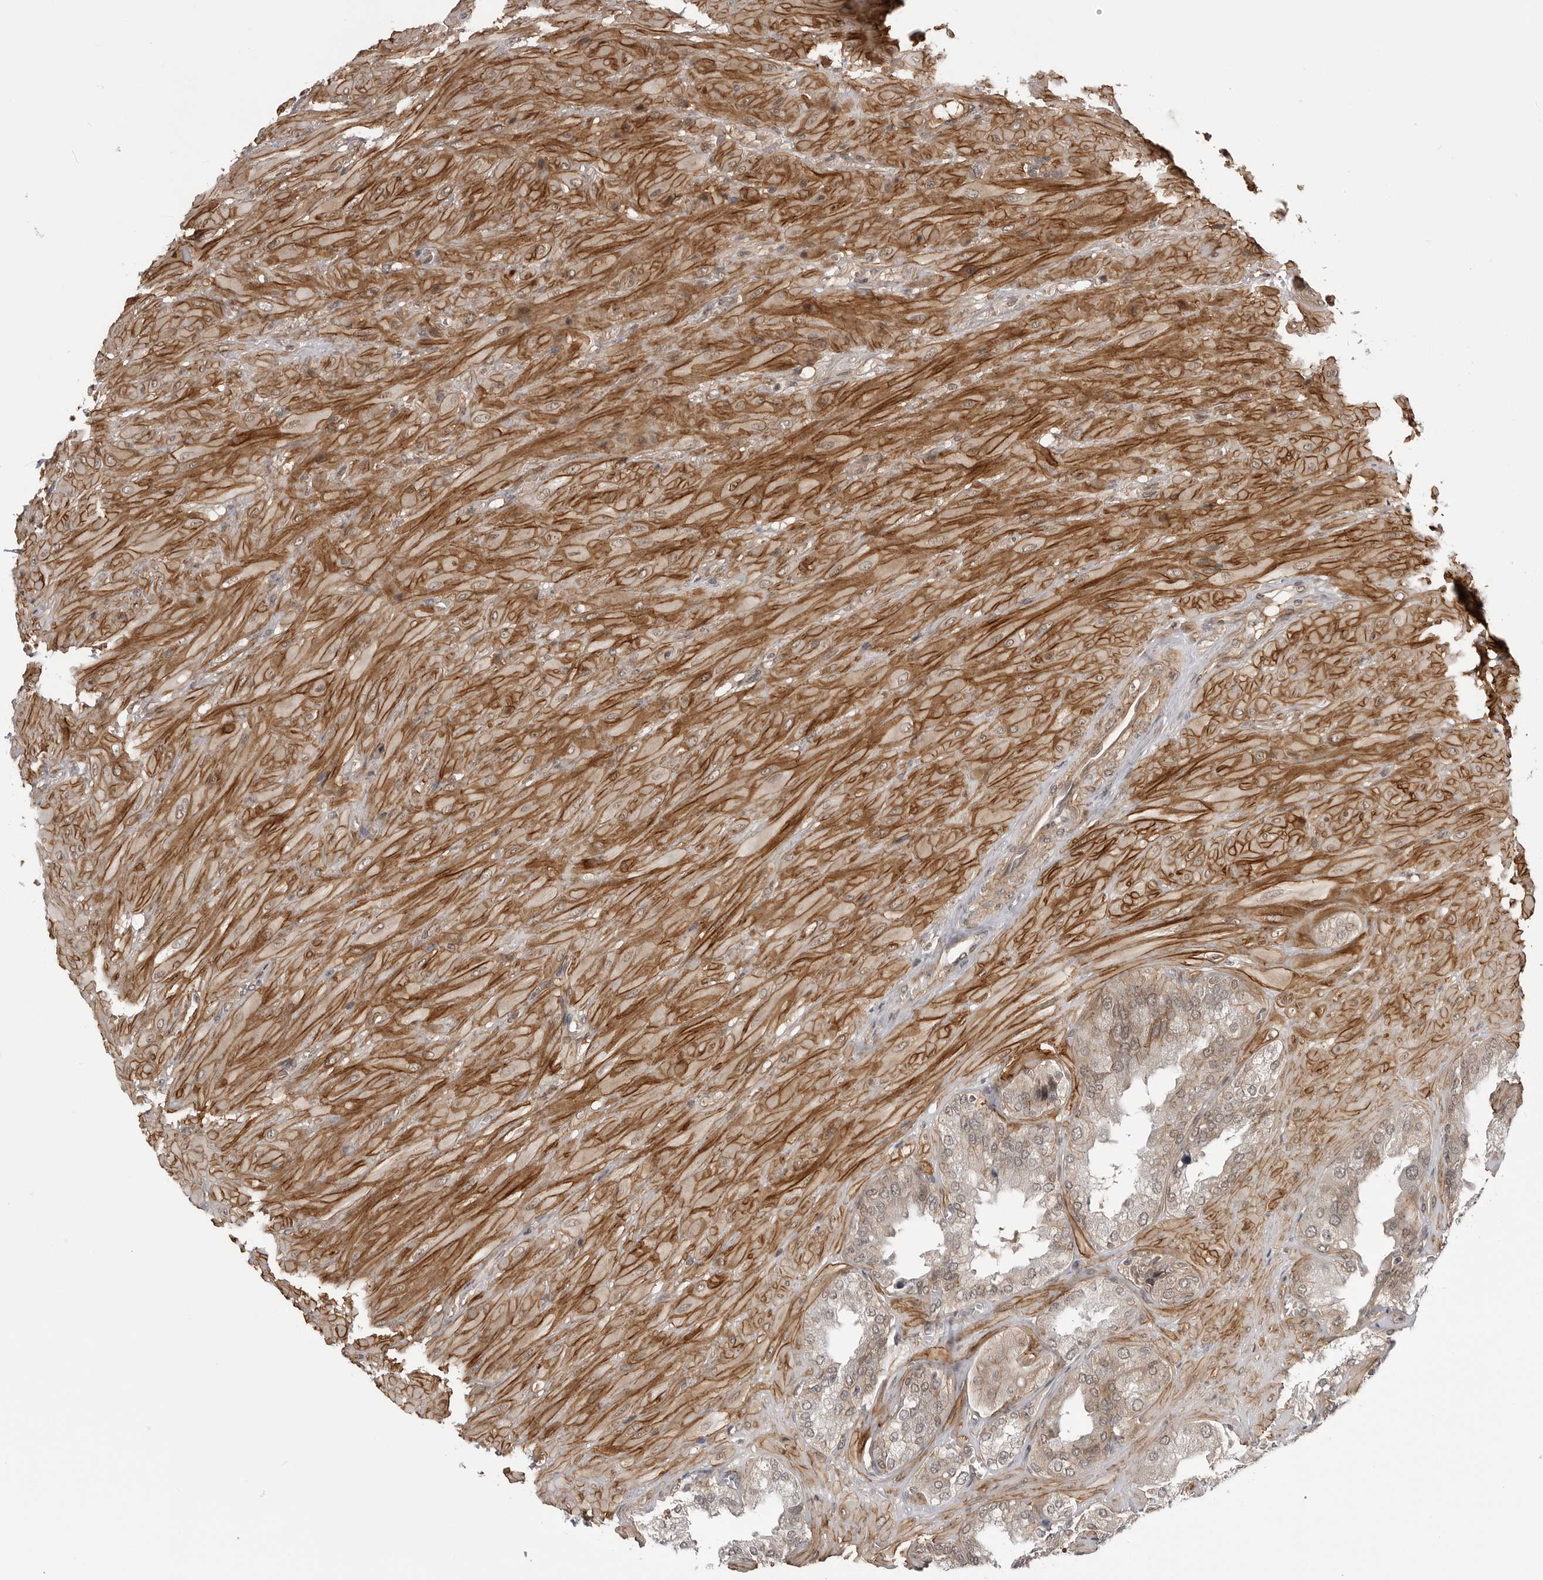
{"staining": {"intensity": "weak", "quantity": ">75%", "location": "cytoplasmic/membranous,nuclear"}, "tissue": "seminal vesicle", "cell_type": "Glandular cells", "image_type": "normal", "snomed": [{"axis": "morphology", "description": "Normal tissue, NOS"}, {"axis": "topography", "description": "Prostate"}, {"axis": "topography", "description": "Seminal veicle"}], "caption": "This is a photomicrograph of immunohistochemistry (IHC) staining of normal seminal vesicle, which shows weak staining in the cytoplasmic/membranous,nuclear of glandular cells.", "gene": "SORBS1", "patient": {"sex": "male", "age": 51}}